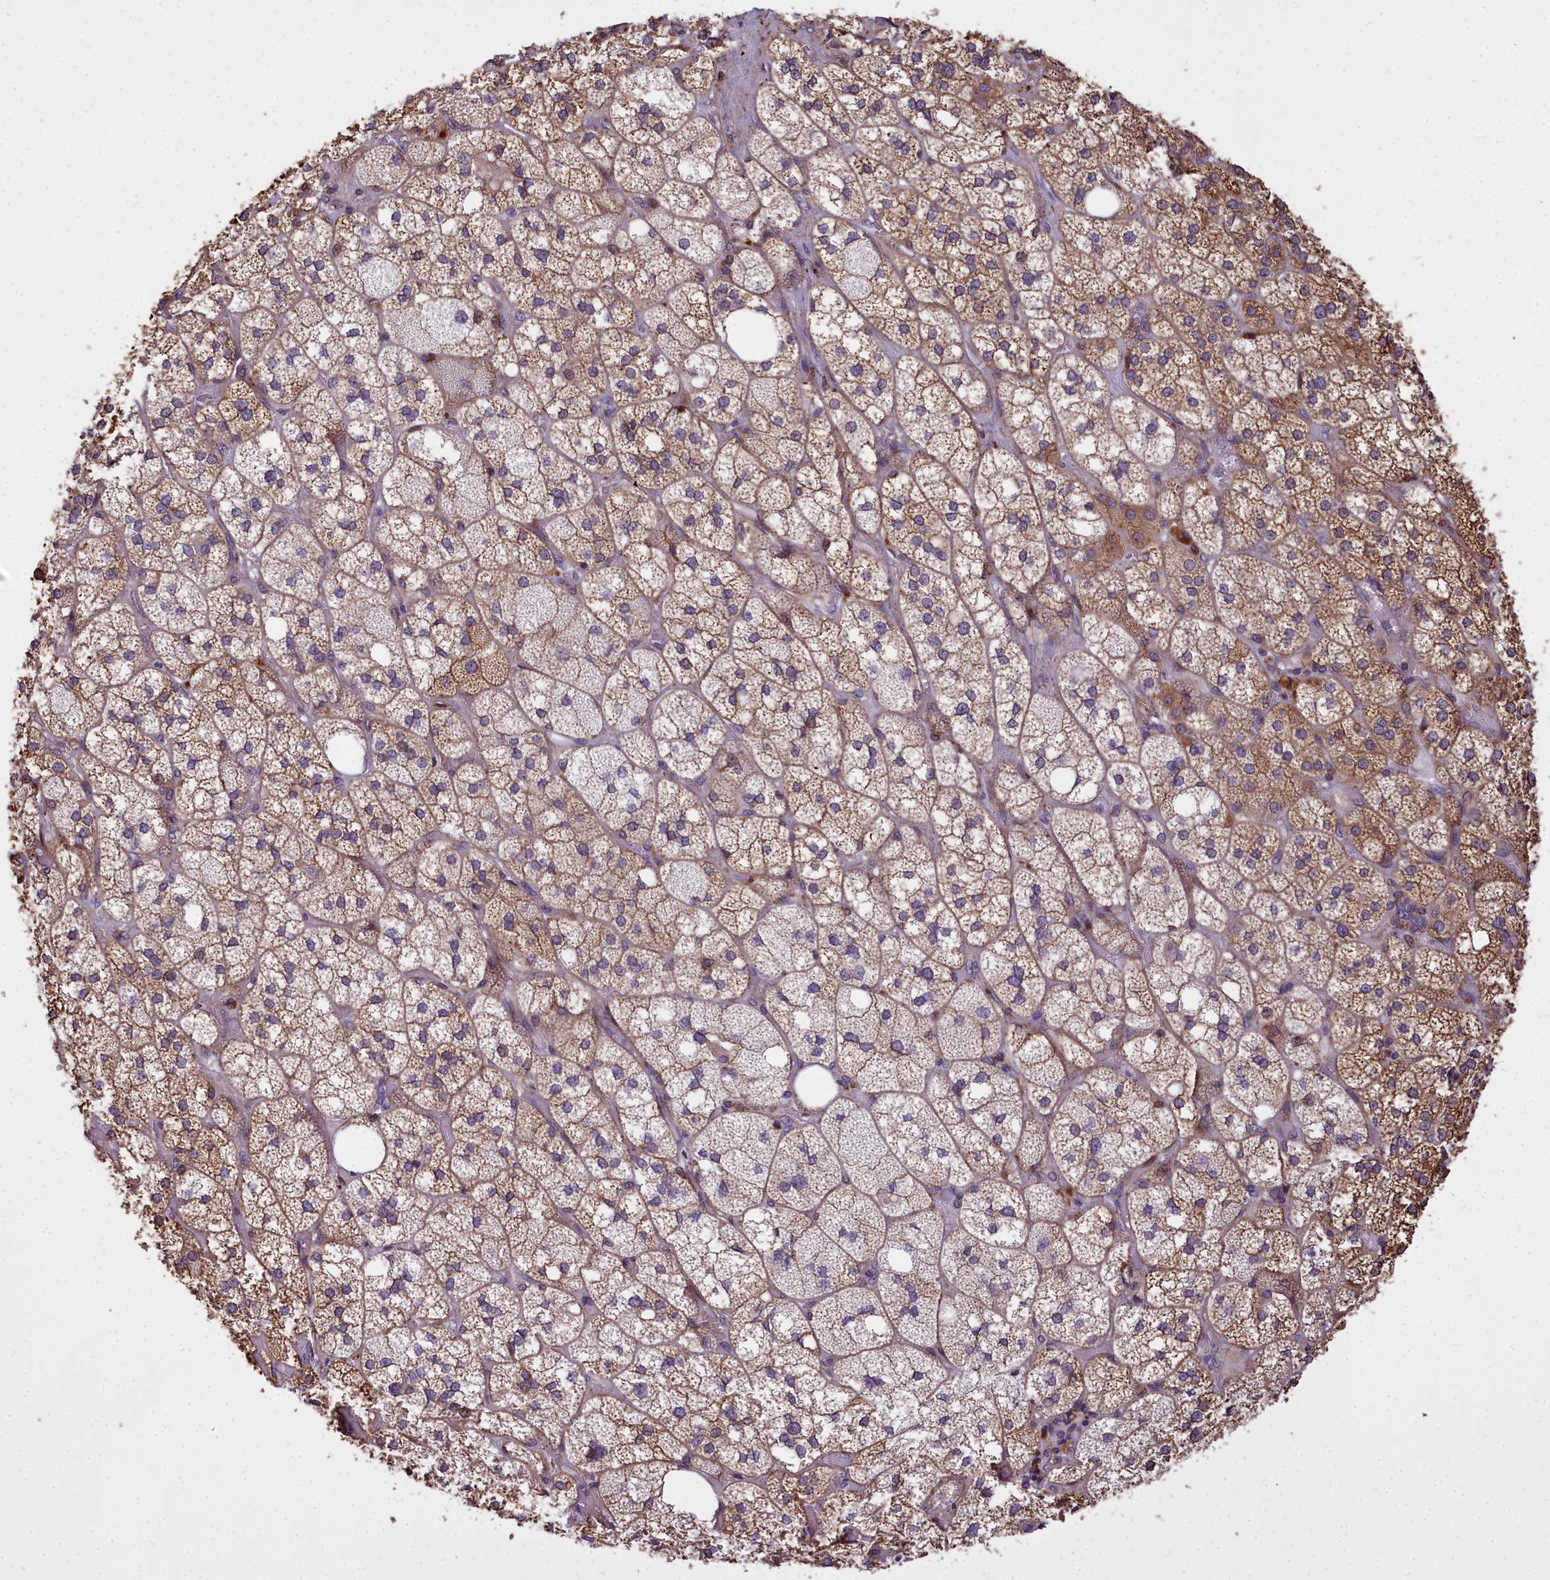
{"staining": {"intensity": "strong", "quantity": "25%-75%", "location": "cytoplasmic/membranous"}, "tissue": "adrenal gland", "cell_type": "Glandular cells", "image_type": "normal", "snomed": [{"axis": "morphology", "description": "Normal tissue, NOS"}, {"axis": "topography", "description": "Adrenal gland"}], "caption": "Glandular cells demonstrate high levels of strong cytoplasmic/membranous staining in approximately 25%-75% of cells in unremarkable human adrenal gland. (DAB IHC with brightfield microscopy, high magnification).", "gene": "GLYATL3", "patient": {"sex": "male", "age": 61}}